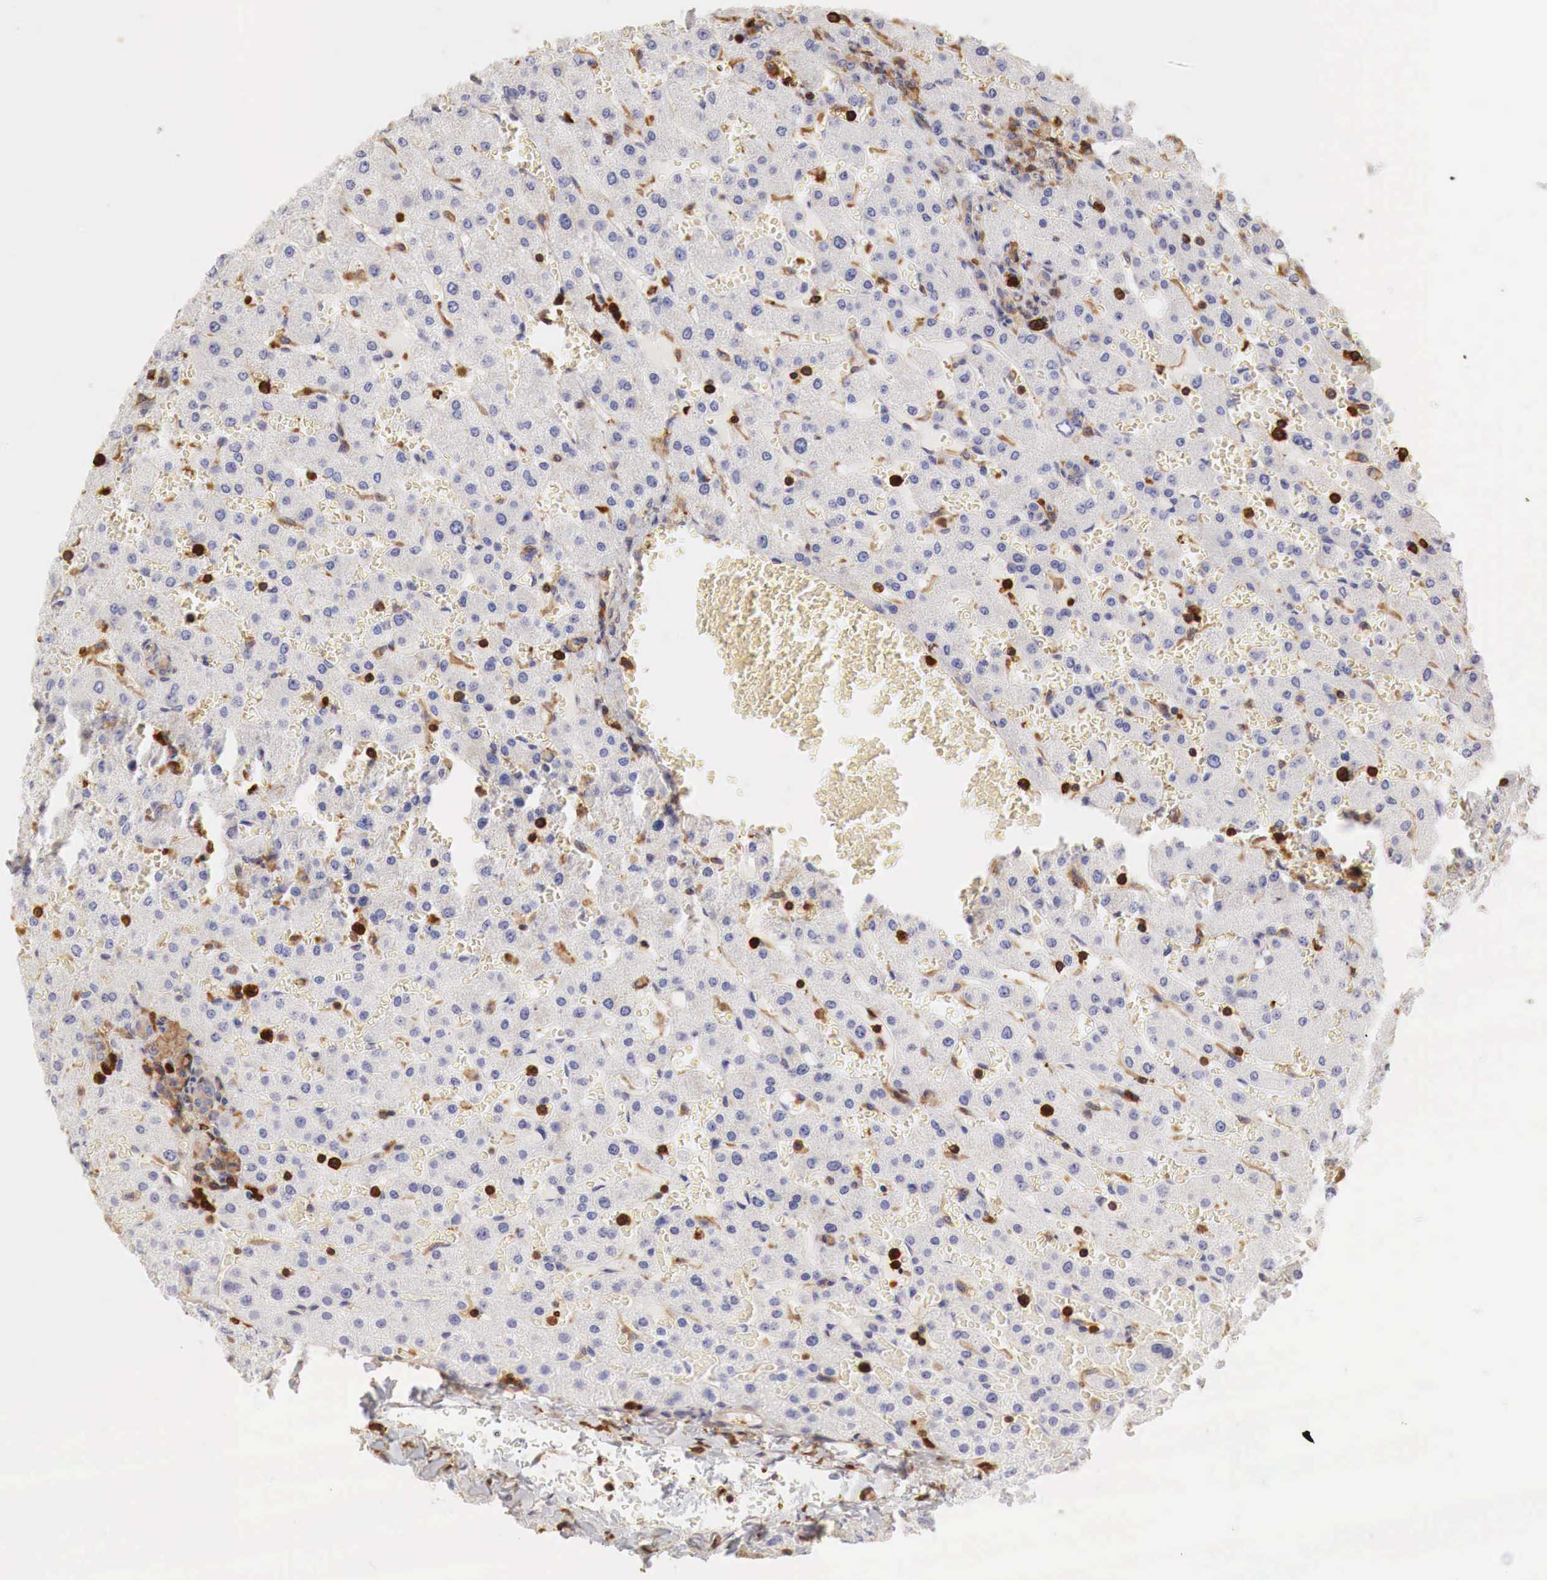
{"staining": {"intensity": "moderate", "quantity": "25%-75%", "location": "cytoplasmic/membranous"}, "tissue": "liver", "cell_type": "Cholangiocytes", "image_type": "normal", "snomed": [{"axis": "morphology", "description": "Normal tissue, NOS"}, {"axis": "topography", "description": "Liver"}], "caption": "High-magnification brightfield microscopy of normal liver stained with DAB (brown) and counterstained with hematoxylin (blue). cholangiocytes exhibit moderate cytoplasmic/membranous positivity is appreciated in about25%-75% of cells.", "gene": "G6PD", "patient": {"sex": "female", "age": 30}}